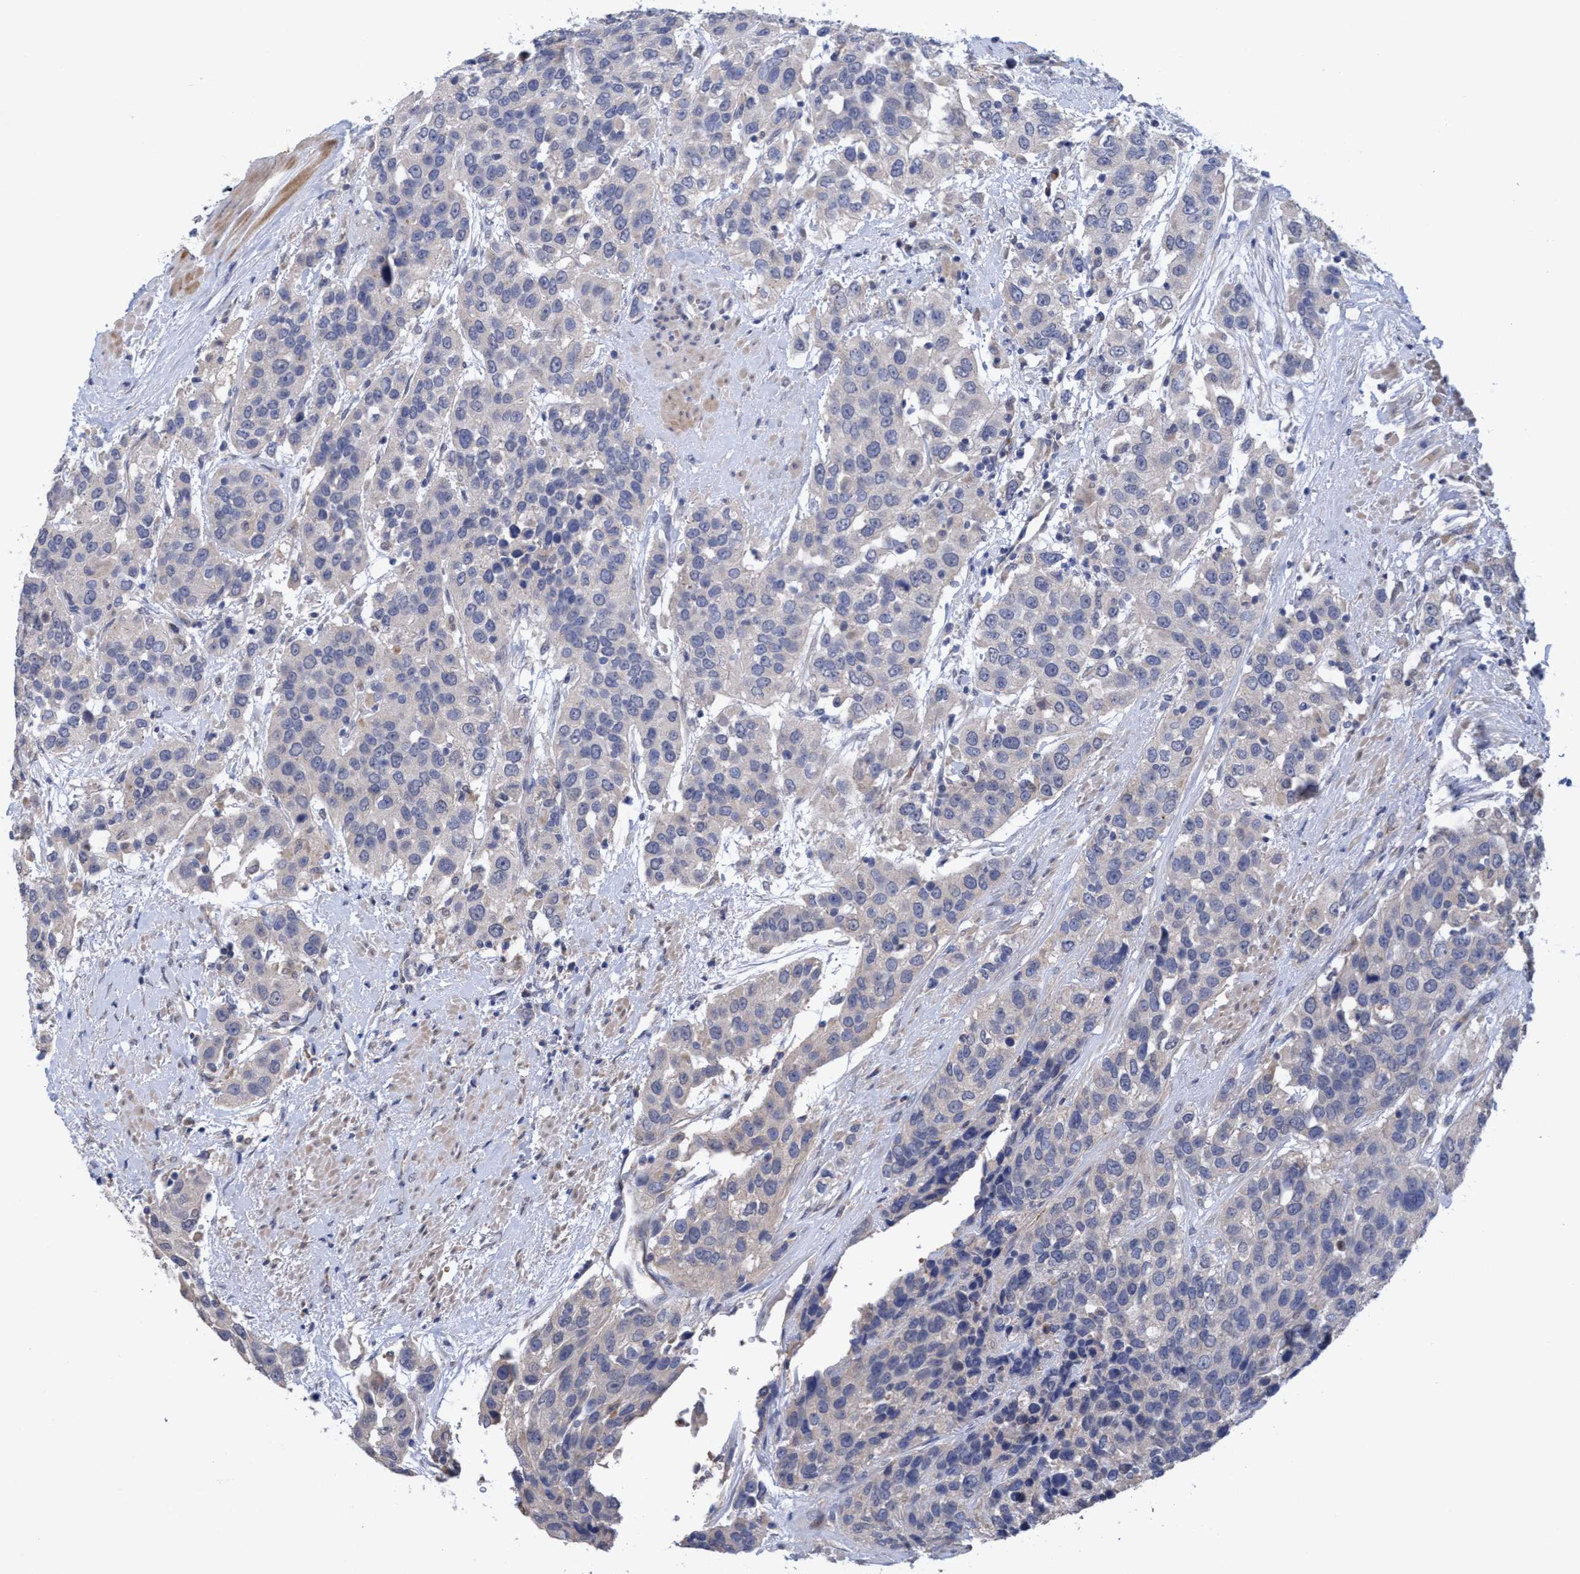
{"staining": {"intensity": "negative", "quantity": "none", "location": "none"}, "tissue": "urothelial cancer", "cell_type": "Tumor cells", "image_type": "cancer", "snomed": [{"axis": "morphology", "description": "Urothelial carcinoma, High grade"}, {"axis": "topography", "description": "Urinary bladder"}], "caption": "Tumor cells are negative for protein expression in human high-grade urothelial carcinoma.", "gene": "SEMA4D", "patient": {"sex": "female", "age": 80}}